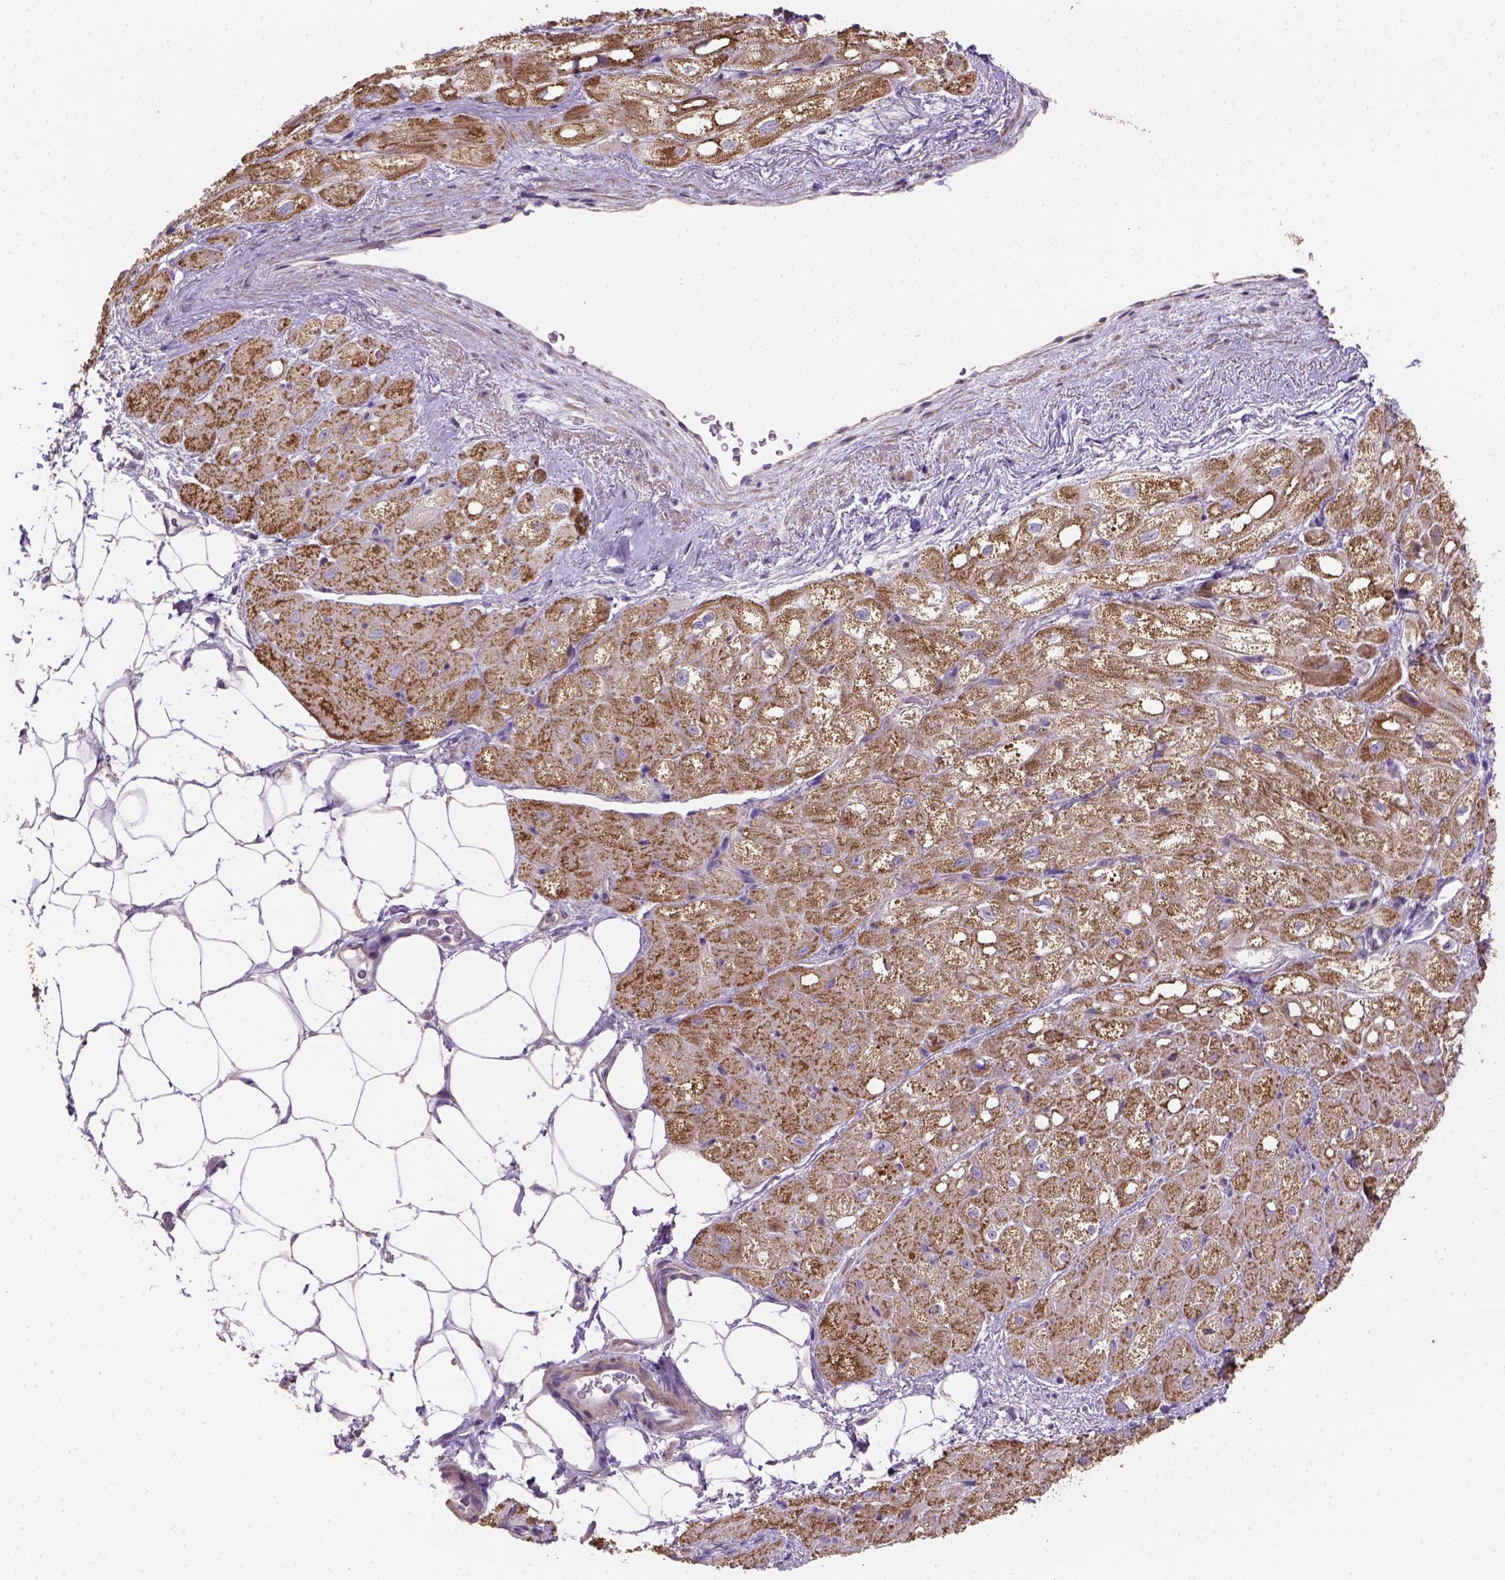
{"staining": {"intensity": "moderate", "quantity": ">75%", "location": "cytoplasmic/membranous"}, "tissue": "heart muscle", "cell_type": "Cardiomyocytes", "image_type": "normal", "snomed": [{"axis": "morphology", "description": "Normal tissue, NOS"}, {"axis": "topography", "description": "Heart"}], "caption": "A histopathology image showing moderate cytoplasmic/membranous positivity in approximately >75% of cardiomyocytes in unremarkable heart muscle, as visualized by brown immunohistochemical staining.", "gene": "HTRA1", "patient": {"sex": "female", "age": 69}}